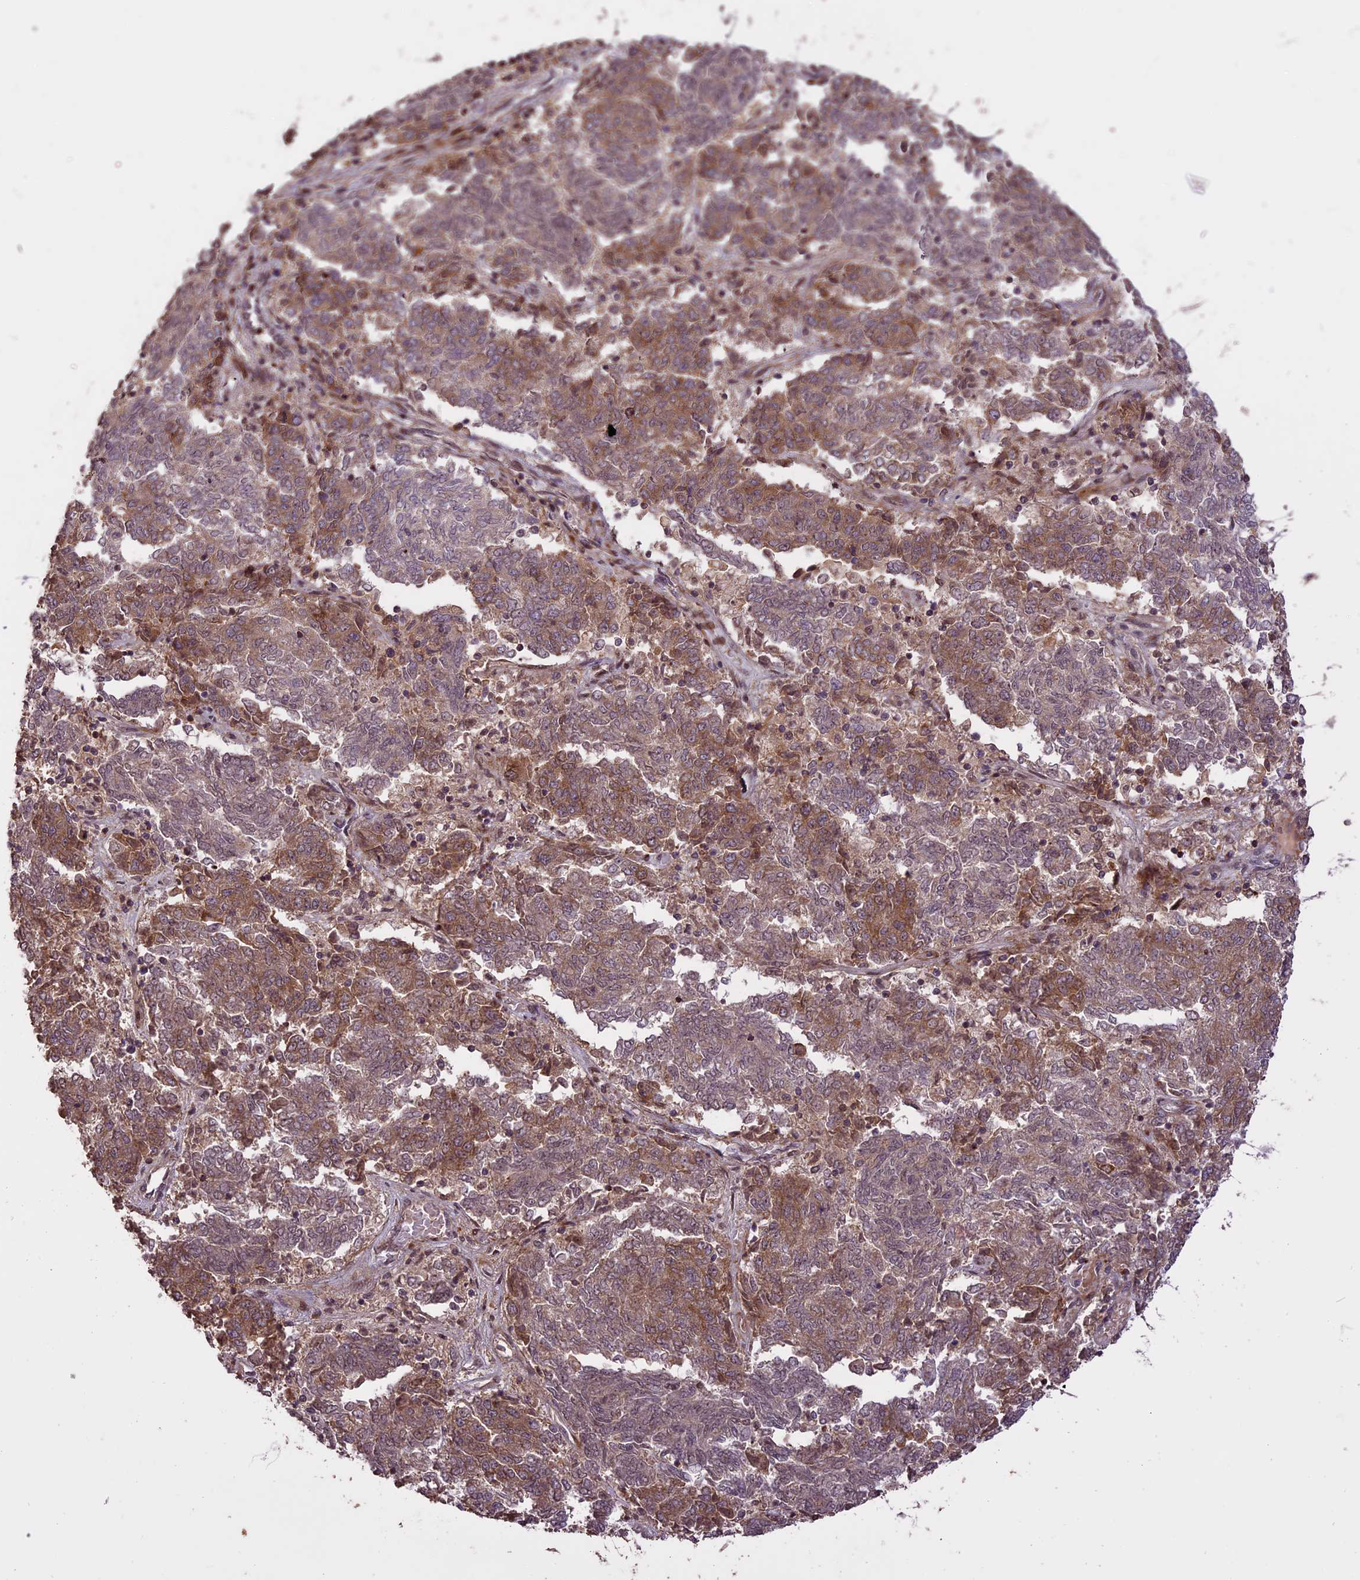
{"staining": {"intensity": "moderate", "quantity": "25%-75%", "location": "cytoplasmic/membranous"}, "tissue": "endometrial cancer", "cell_type": "Tumor cells", "image_type": "cancer", "snomed": [{"axis": "morphology", "description": "Adenocarcinoma, NOS"}, {"axis": "topography", "description": "Endometrium"}], "caption": "Human endometrial cancer (adenocarcinoma) stained for a protein (brown) reveals moderate cytoplasmic/membranous positive positivity in approximately 25%-75% of tumor cells.", "gene": "ENHO", "patient": {"sex": "female", "age": 80}}